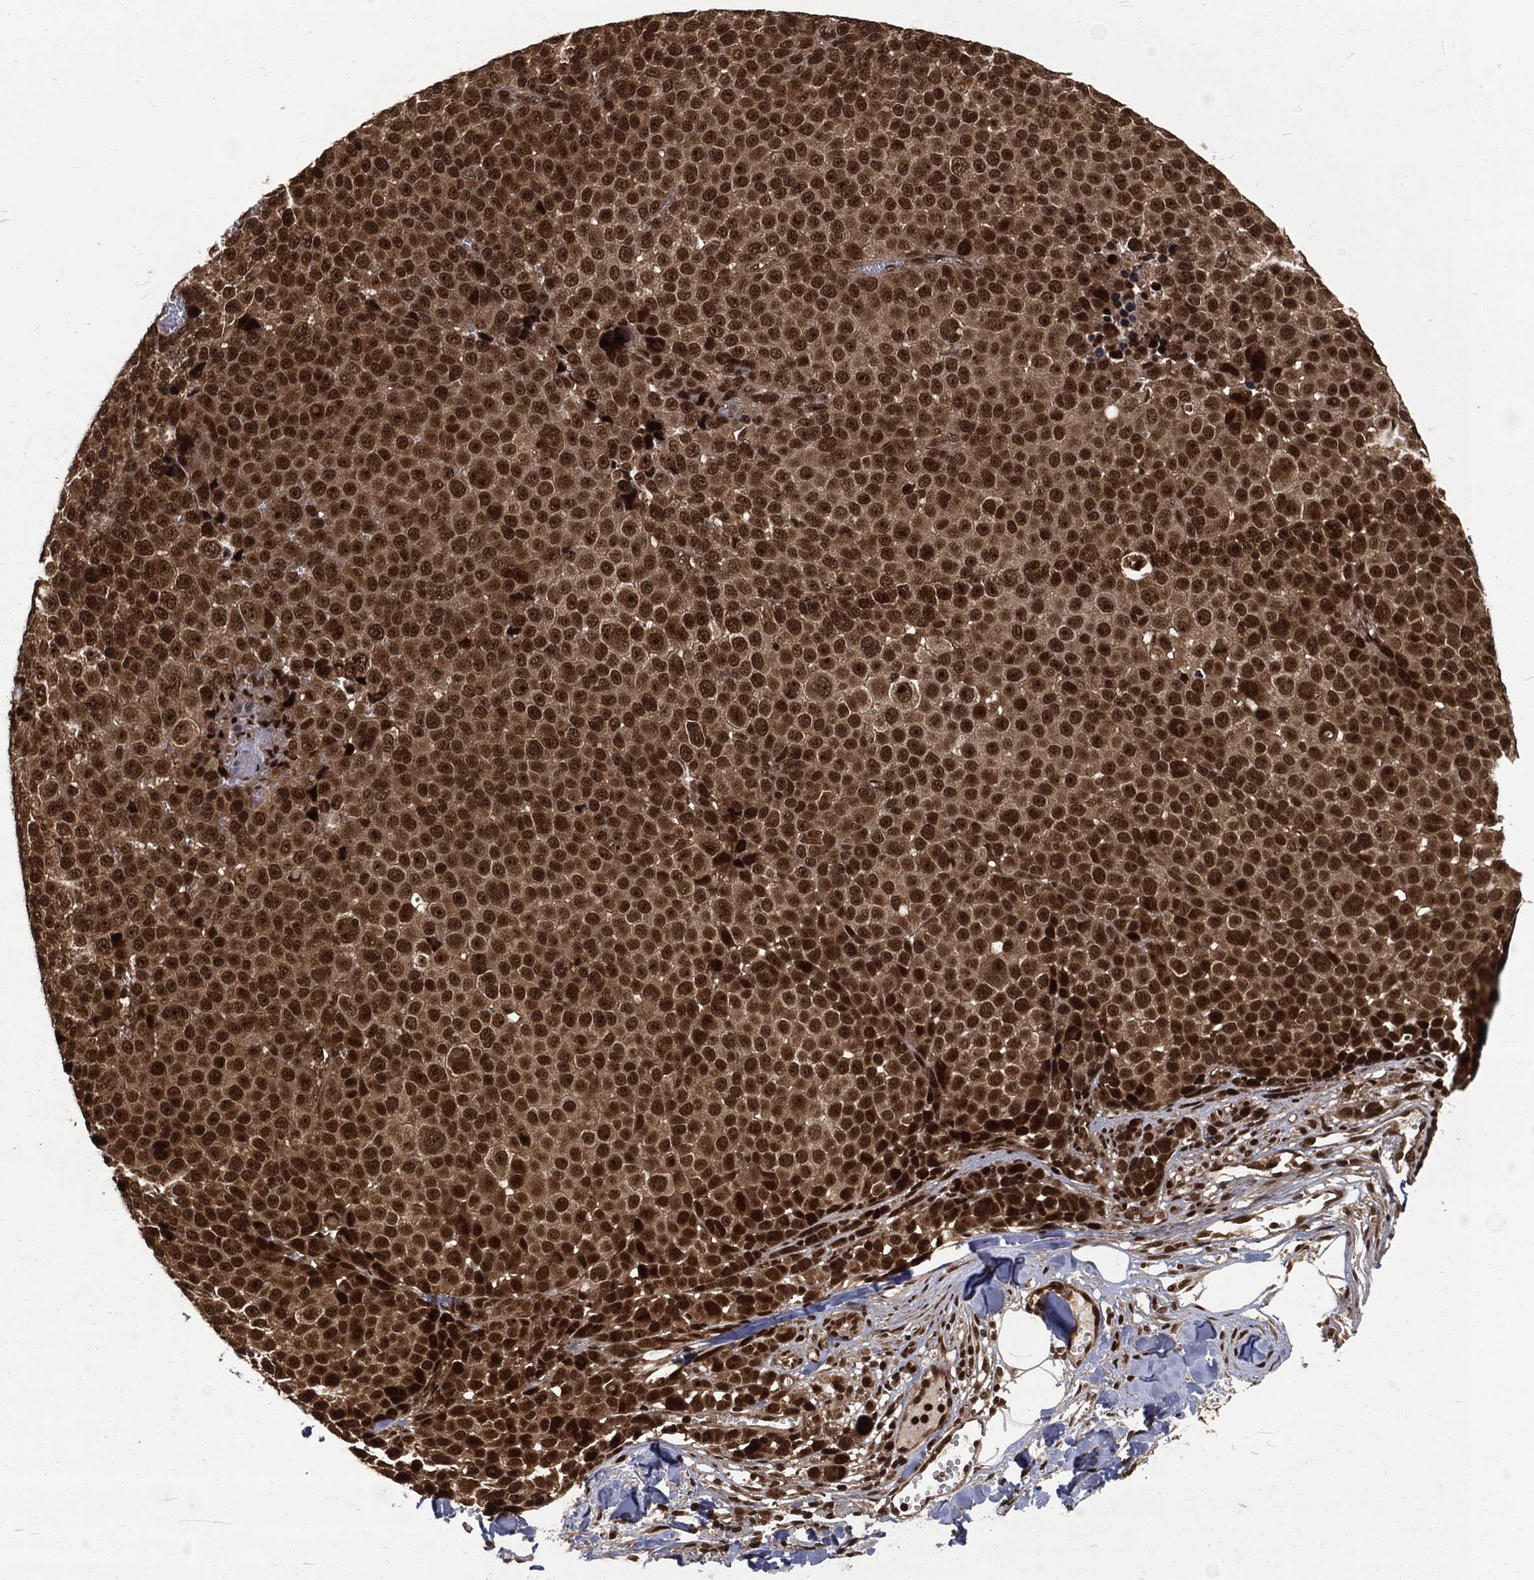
{"staining": {"intensity": "strong", "quantity": ">75%", "location": "nuclear"}, "tissue": "melanoma", "cell_type": "Tumor cells", "image_type": "cancer", "snomed": [{"axis": "morphology", "description": "Malignant melanoma, NOS"}, {"axis": "topography", "description": "Skin"}], "caption": "Immunohistochemical staining of human melanoma displays high levels of strong nuclear protein expression in approximately >75% of tumor cells.", "gene": "NGRN", "patient": {"sex": "female", "age": 86}}